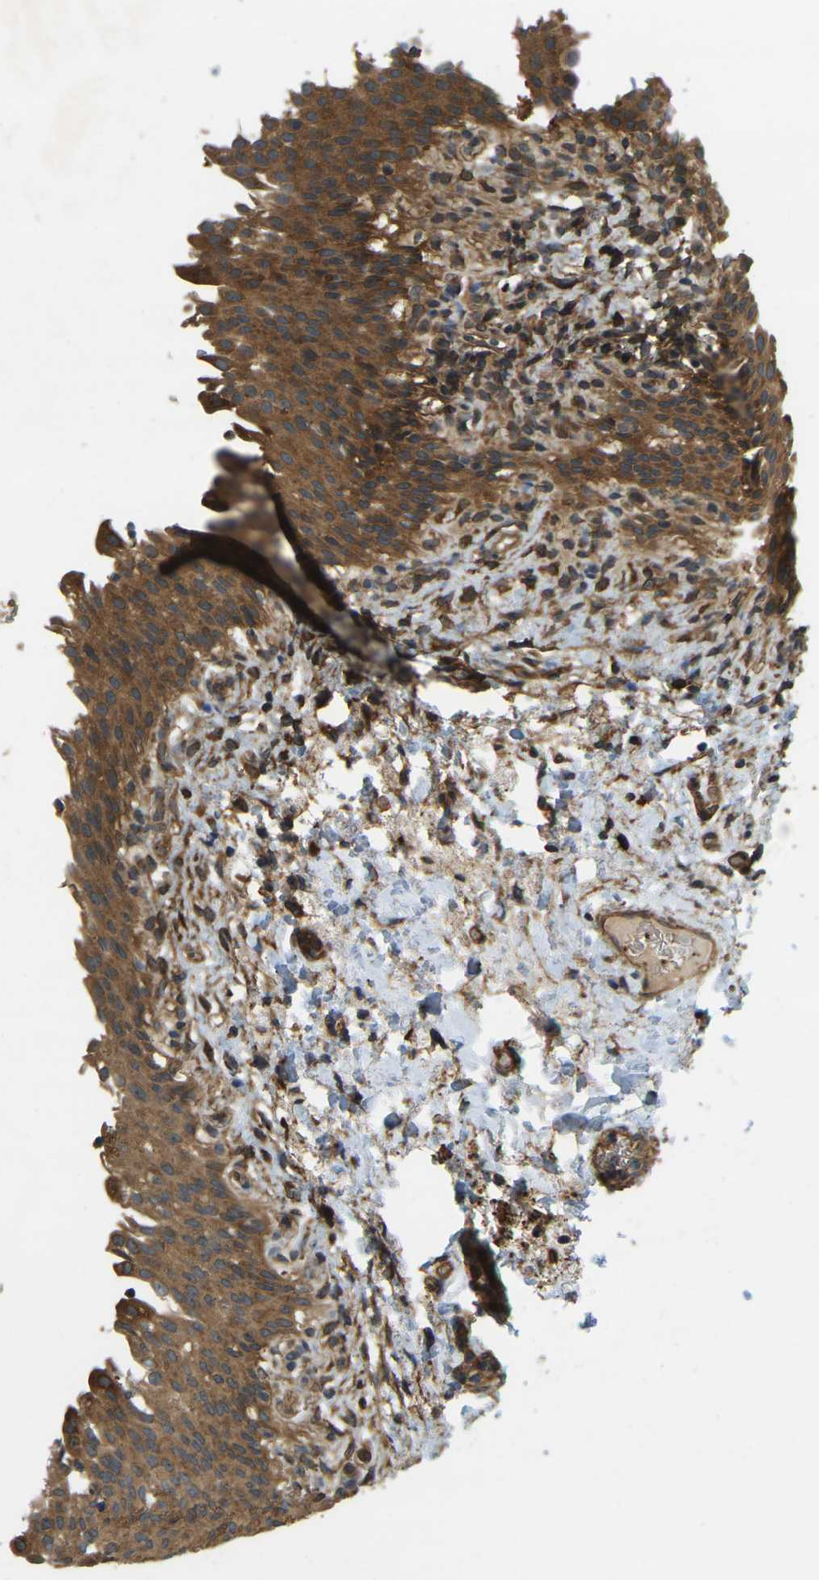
{"staining": {"intensity": "strong", "quantity": ">75%", "location": "cytoplasmic/membranous"}, "tissue": "urinary bladder", "cell_type": "Urothelial cells", "image_type": "normal", "snomed": [{"axis": "morphology", "description": "Normal tissue, NOS"}, {"axis": "topography", "description": "Urinary bladder"}], "caption": "Strong cytoplasmic/membranous positivity for a protein is seen in approximately >75% of urothelial cells of unremarkable urinary bladder using immunohistochemistry.", "gene": "ERGIC1", "patient": {"sex": "female", "age": 60}}